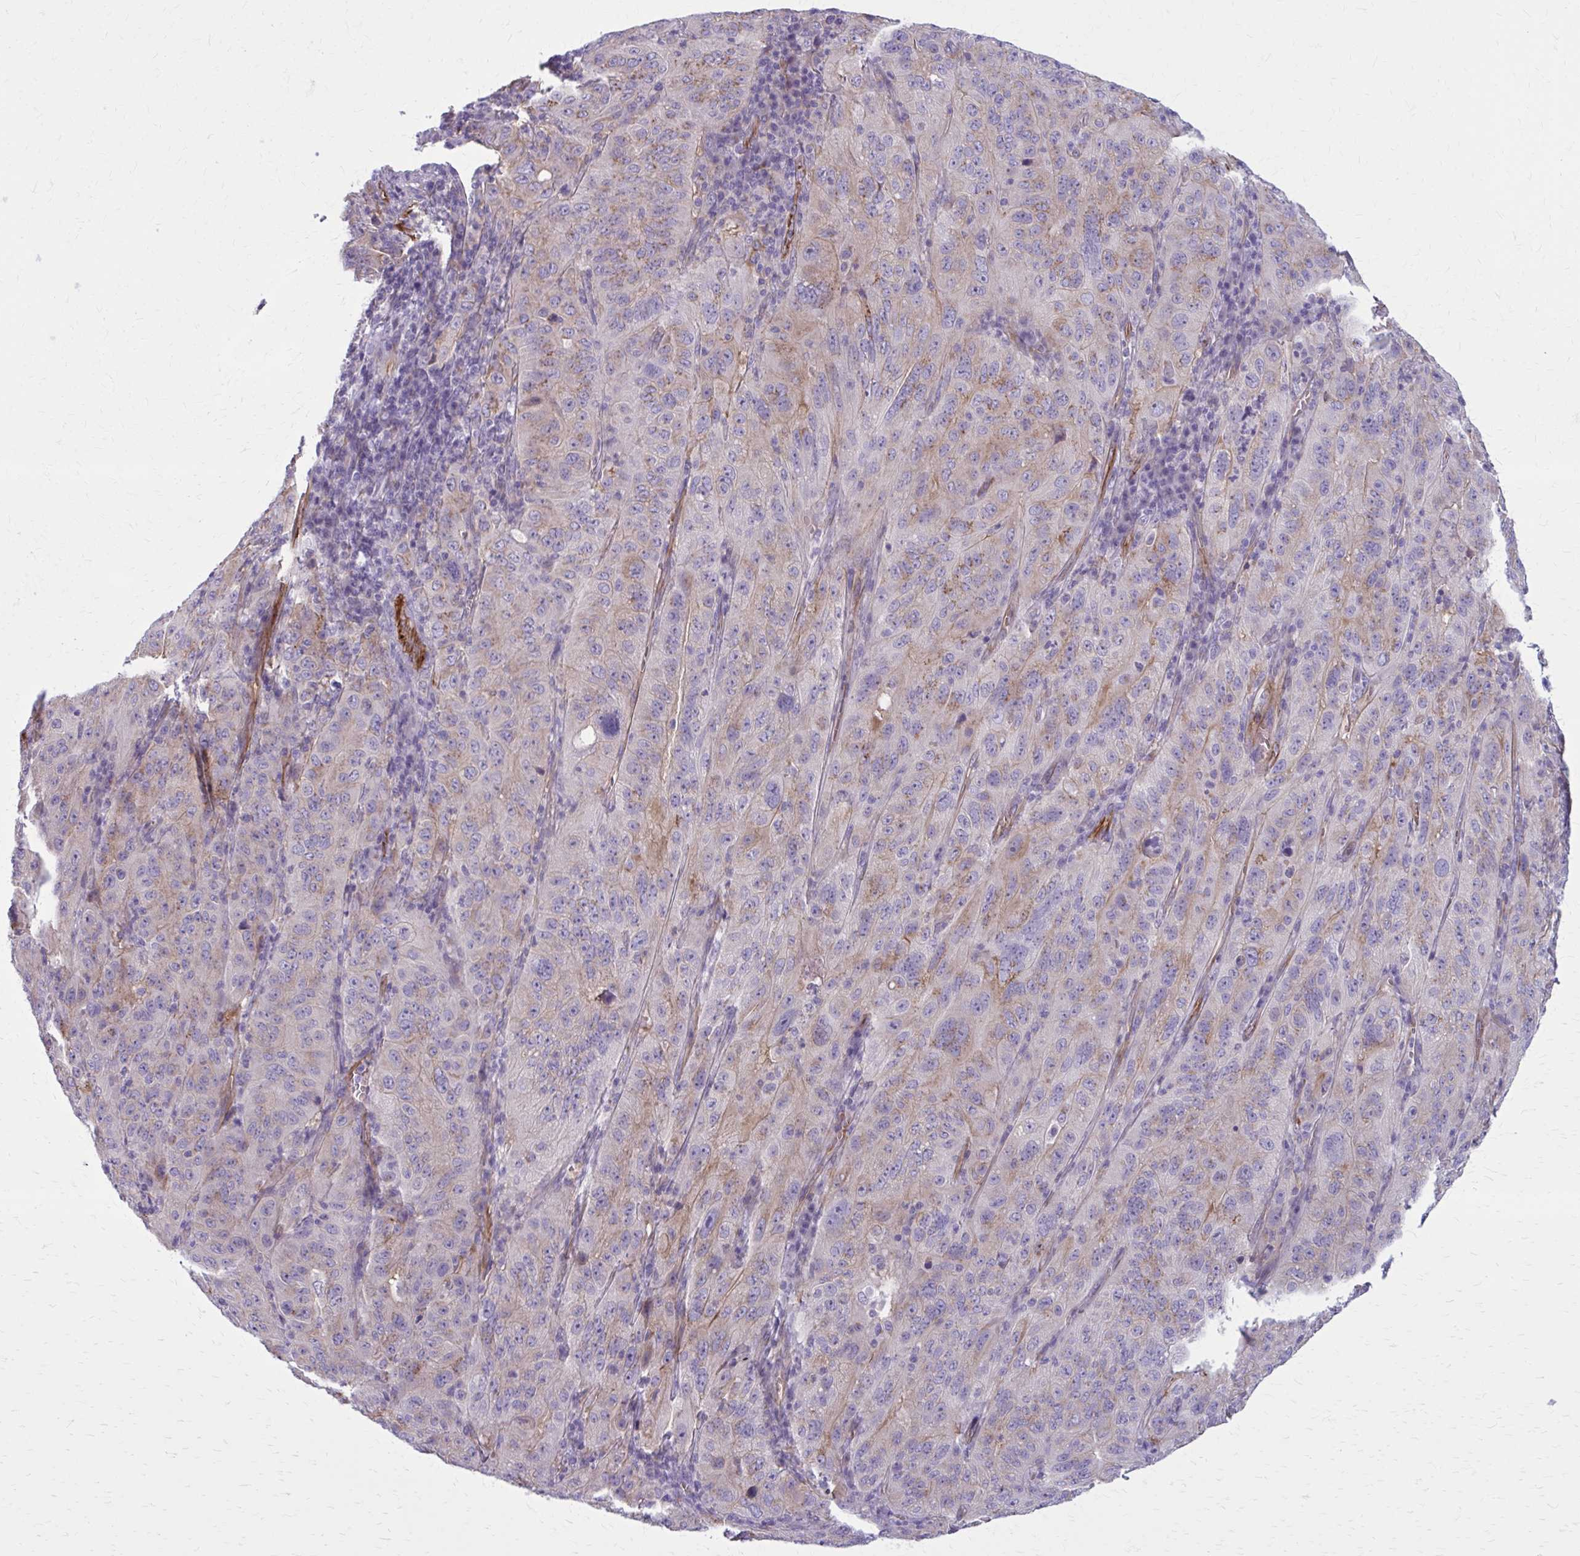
{"staining": {"intensity": "weak", "quantity": "<25%", "location": "cytoplasmic/membranous"}, "tissue": "pancreatic cancer", "cell_type": "Tumor cells", "image_type": "cancer", "snomed": [{"axis": "morphology", "description": "Adenocarcinoma, NOS"}, {"axis": "topography", "description": "Pancreas"}], "caption": "The IHC image has no significant expression in tumor cells of pancreatic cancer tissue.", "gene": "ZDHHC7", "patient": {"sex": "male", "age": 63}}